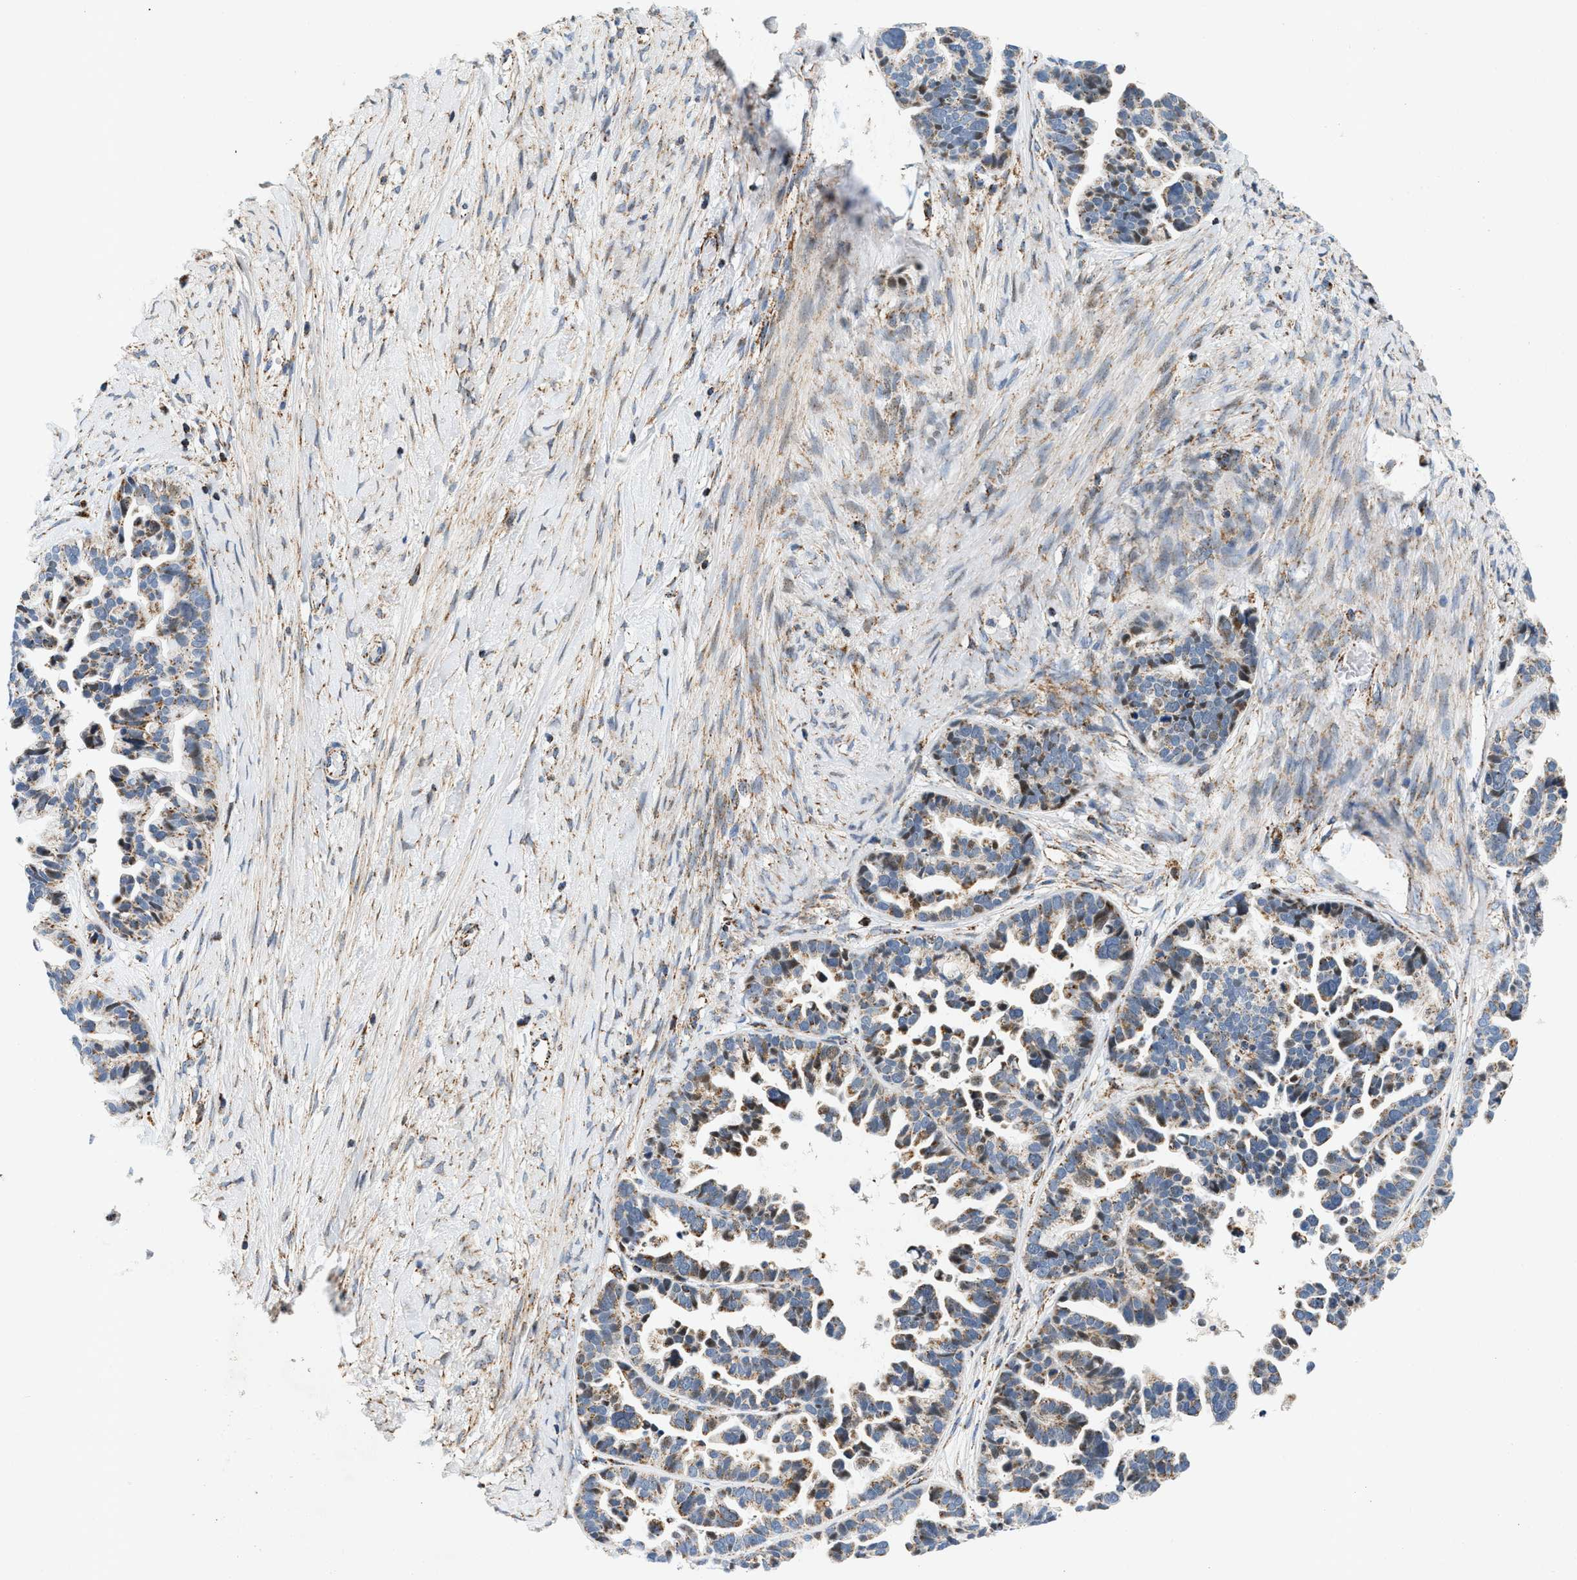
{"staining": {"intensity": "moderate", "quantity": "25%-75%", "location": "cytoplasmic/membranous"}, "tissue": "ovarian cancer", "cell_type": "Tumor cells", "image_type": "cancer", "snomed": [{"axis": "morphology", "description": "Cystadenocarcinoma, serous, NOS"}, {"axis": "topography", "description": "Ovary"}], "caption": "Human ovarian serous cystadenocarcinoma stained for a protein (brown) demonstrates moderate cytoplasmic/membranous positive staining in about 25%-75% of tumor cells.", "gene": "PDE1A", "patient": {"sex": "female", "age": 56}}